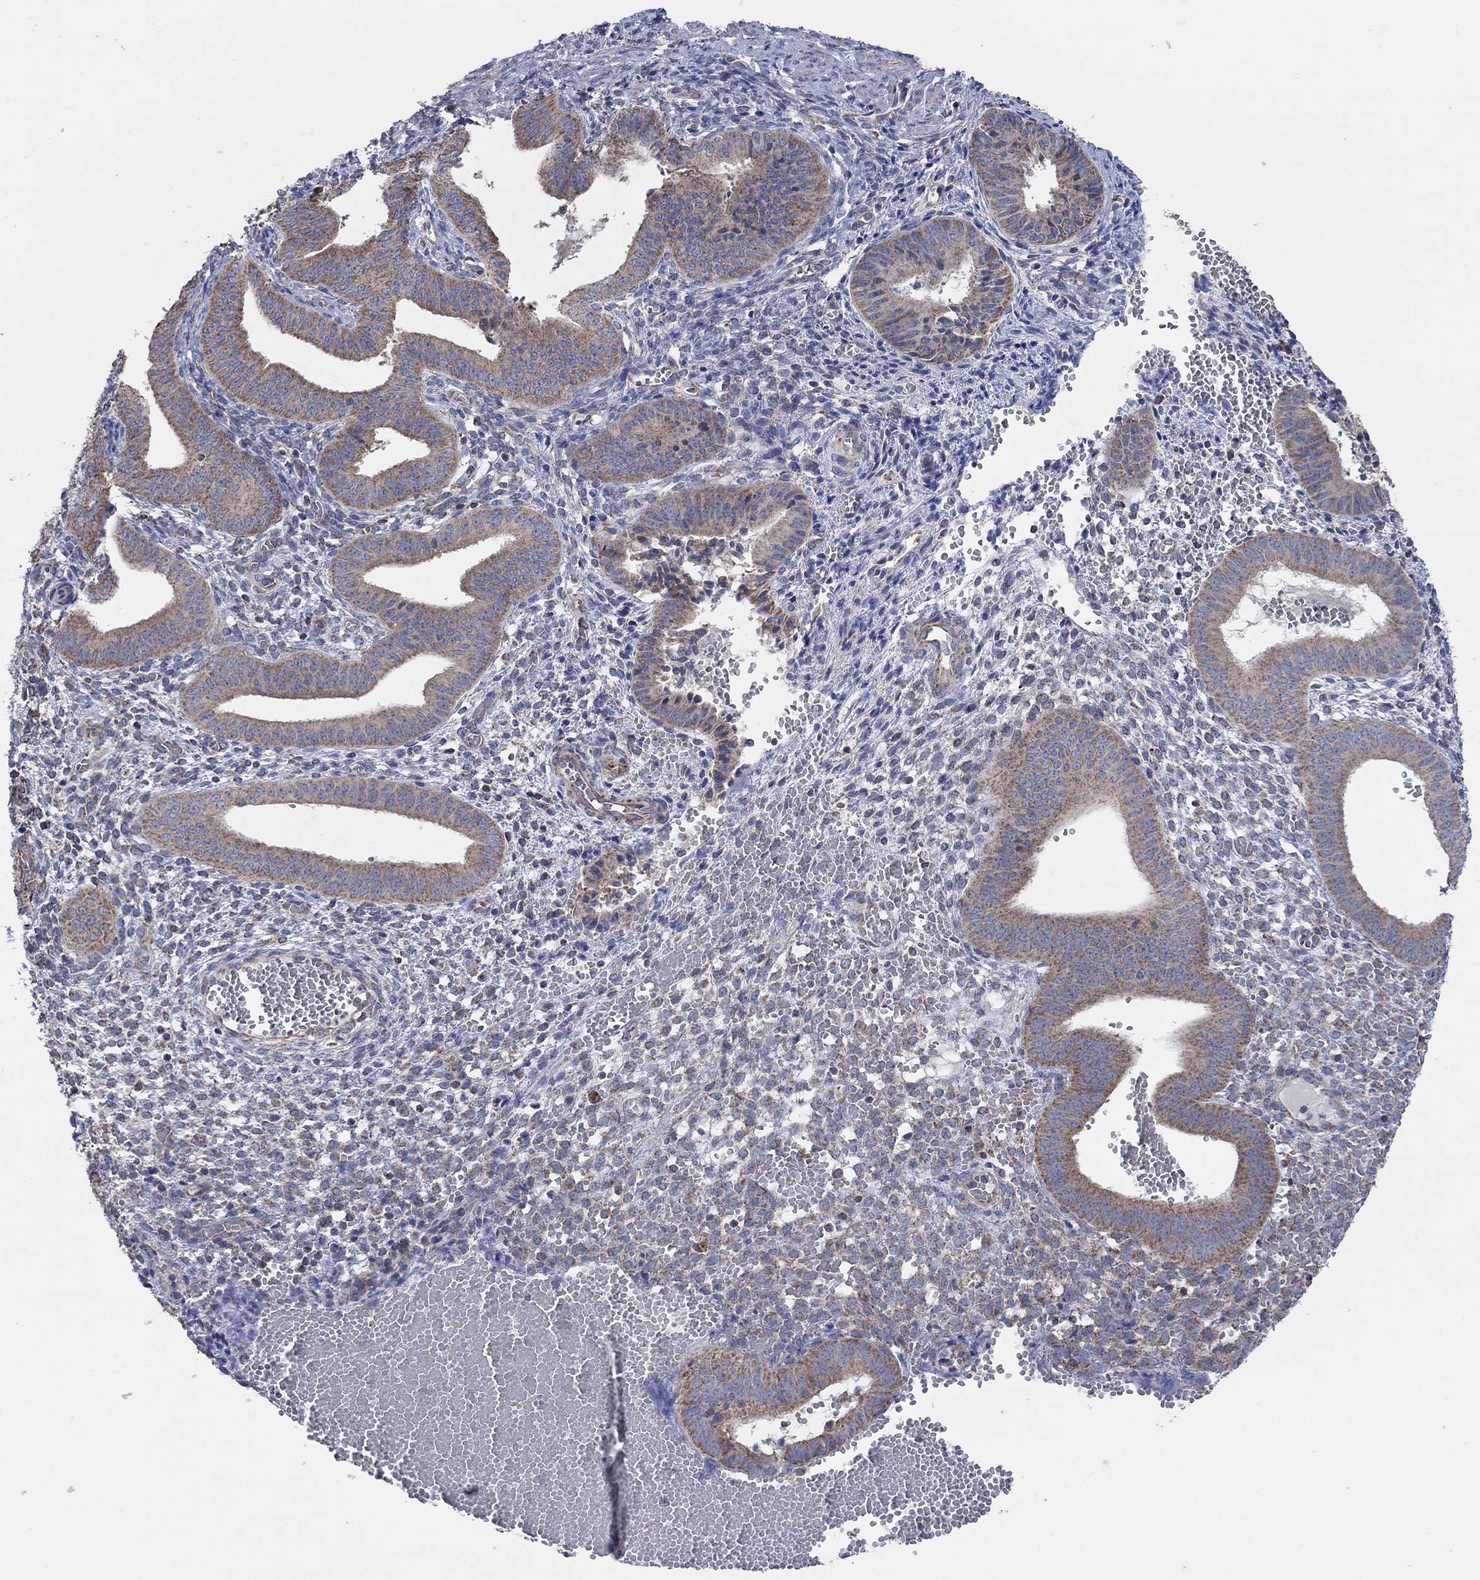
{"staining": {"intensity": "moderate", "quantity": "<25%", "location": "cytoplasmic/membranous"}, "tissue": "endometrium", "cell_type": "Cells in endometrial stroma", "image_type": "normal", "snomed": [{"axis": "morphology", "description": "Normal tissue, NOS"}, {"axis": "topography", "description": "Endometrium"}], "caption": "Protein expression analysis of normal human endometrium reveals moderate cytoplasmic/membranous positivity in about <25% of cells in endometrial stroma. Using DAB (3,3'-diaminobenzidine) (brown) and hematoxylin (blue) stains, captured at high magnification using brightfield microscopy.", "gene": "NCEH1", "patient": {"sex": "female", "age": 42}}